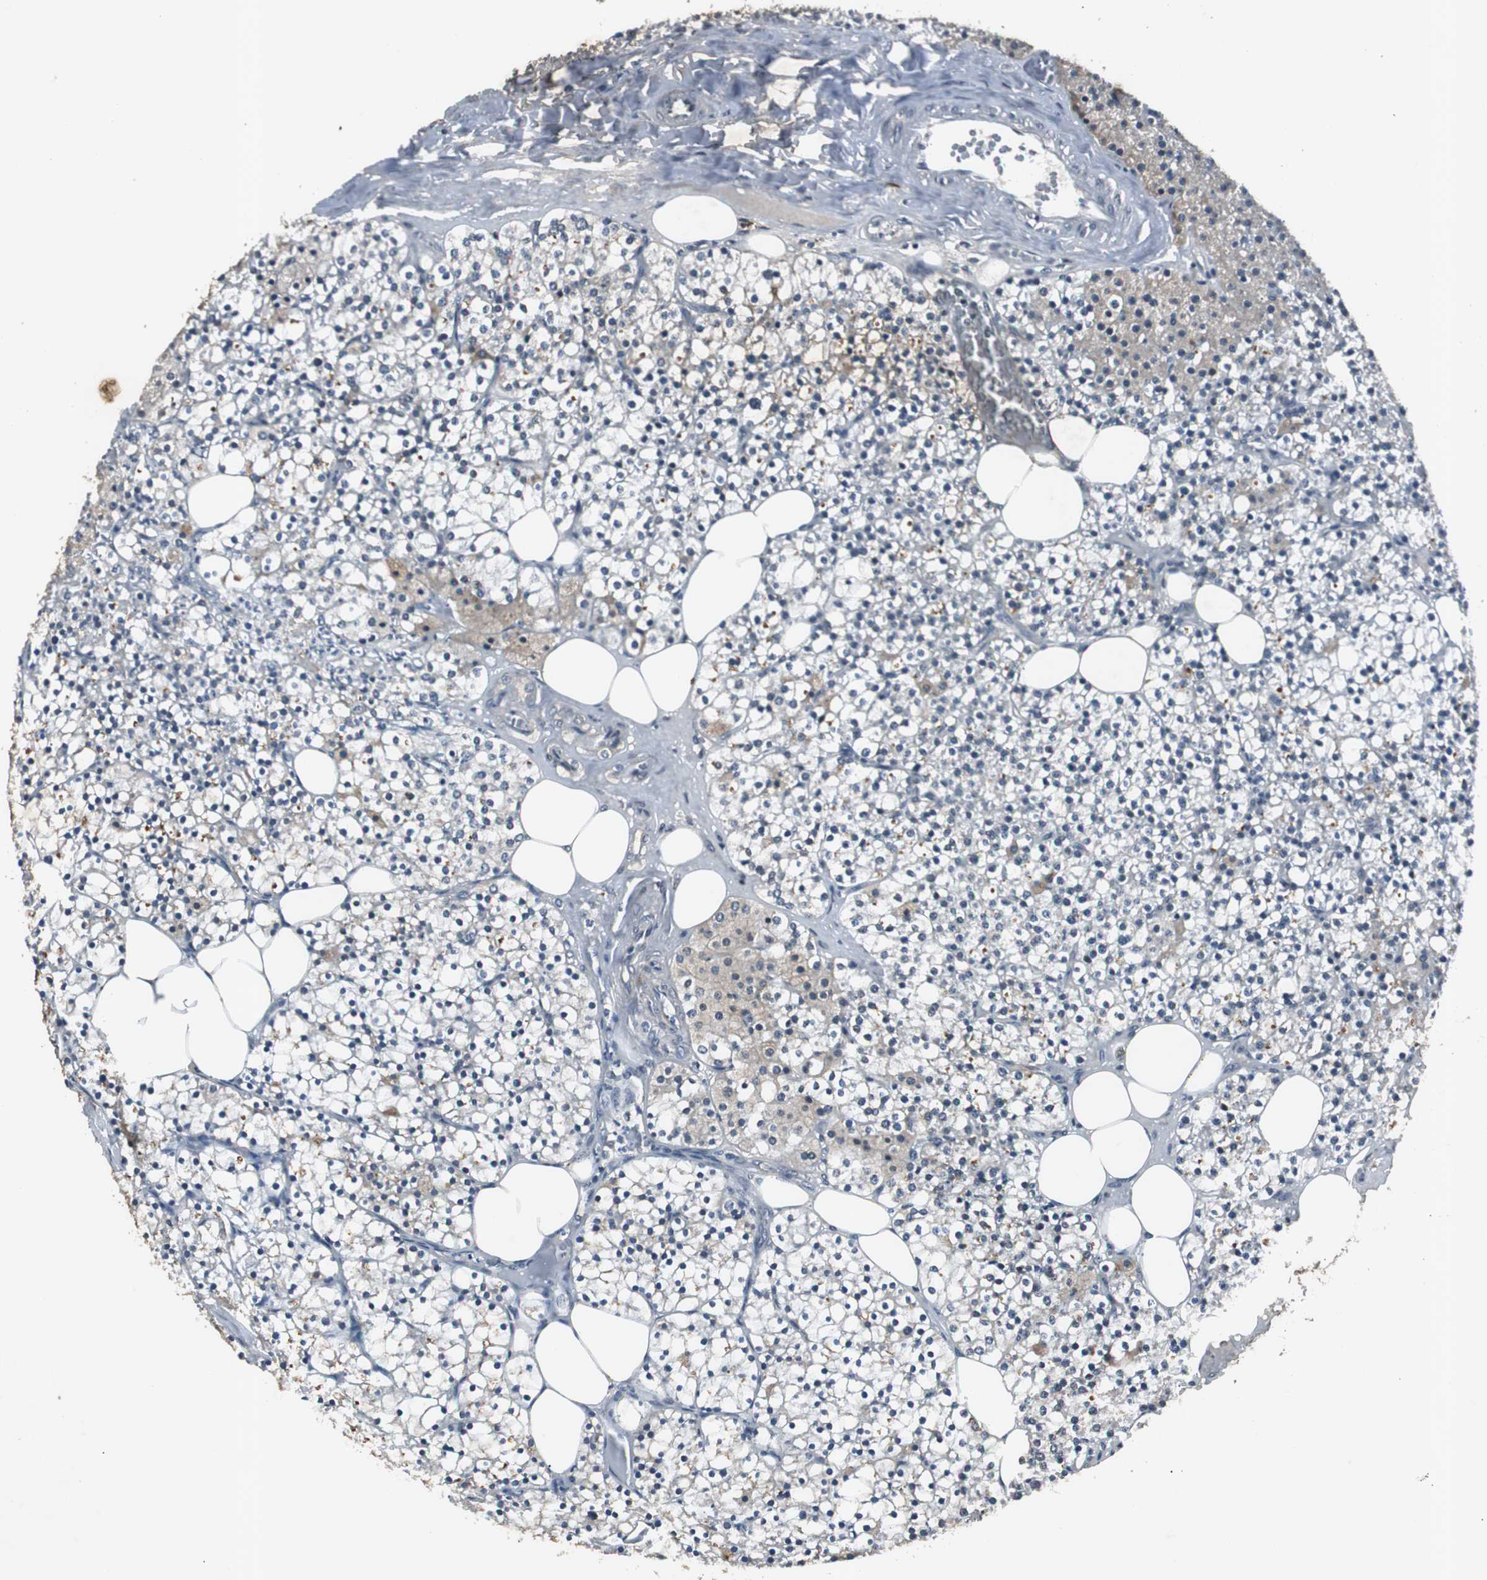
{"staining": {"intensity": "strong", "quantity": "25%-75%", "location": "nuclear"}, "tissue": "parathyroid gland", "cell_type": "Glandular cells", "image_type": "normal", "snomed": [{"axis": "morphology", "description": "Normal tissue, NOS"}, {"axis": "topography", "description": "Parathyroid gland"}], "caption": "Immunohistochemical staining of unremarkable human parathyroid gland exhibits 25%-75% levels of strong nuclear protein staining in about 25%-75% of glandular cells. (brown staining indicates protein expression, while blue staining denotes nuclei).", "gene": "BOLA1", "patient": {"sex": "female", "age": 63}}